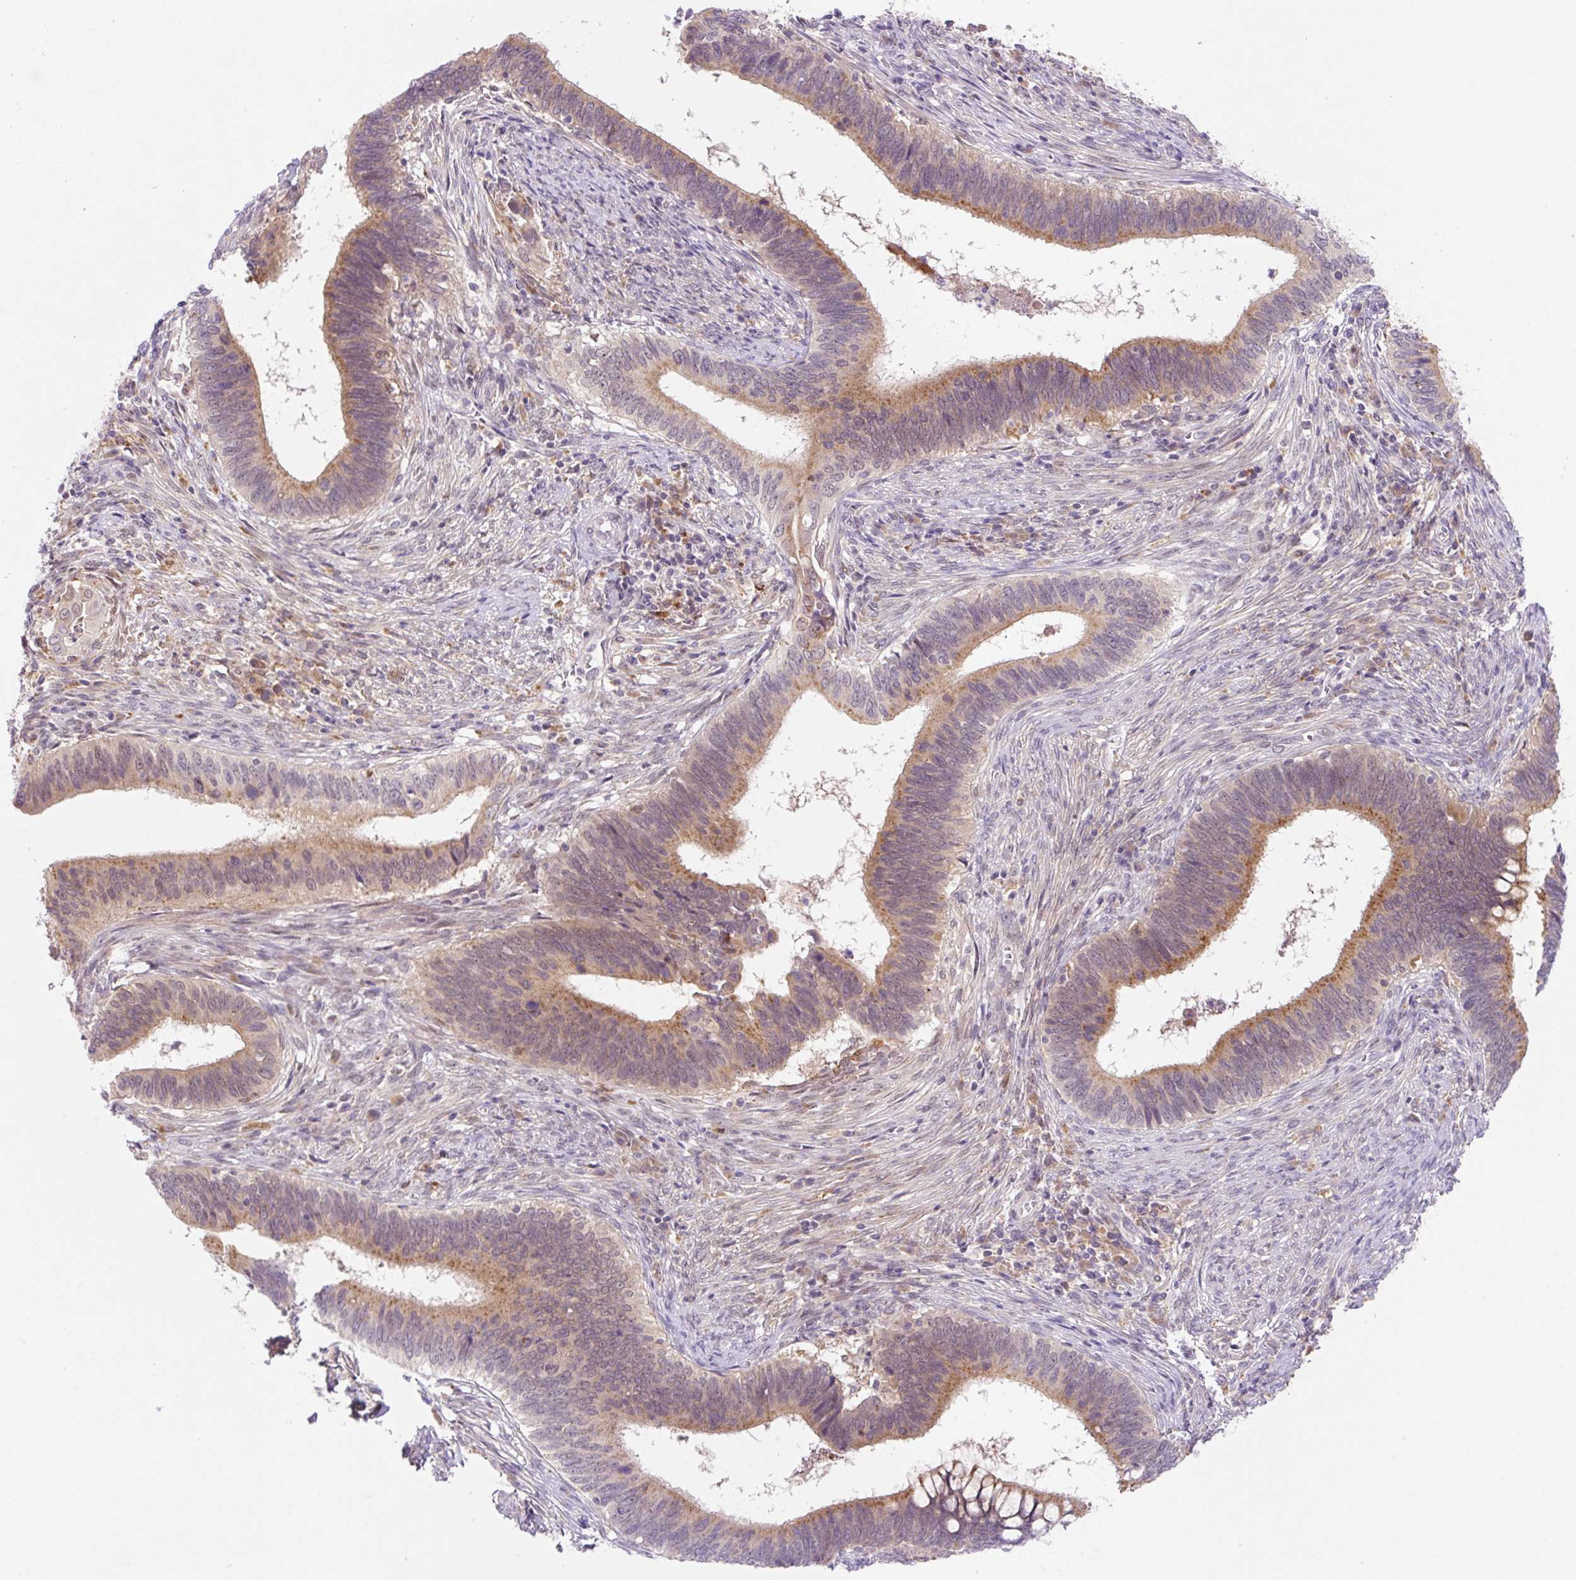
{"staining": {"intensity": "moderate", "quantity": ">75%", "location": "cytoplasmic/membranous"}, "tissue": "cervical cancer", "cell_type": "Tumor cells", "image_type": "cancer", "snomed": [{"axis": "morphology", "description": "Adenocarcinoma, NOS"}, {"axis": "topography", "description": "Cervix"}], "caption": "Immunohistochemistry (IHC) photomicrograph of neoplastic tissue: human cervical adenocarcinoma stained using IHC displays medium levels of moderate protein expression localized specifically in the cytoplasmic/membranous of tumor cells, appearing as a cytoplasmic/membranous brown color.", "gene": "CEBPZOS", "patient": {"sex": "female", "age": 42}}